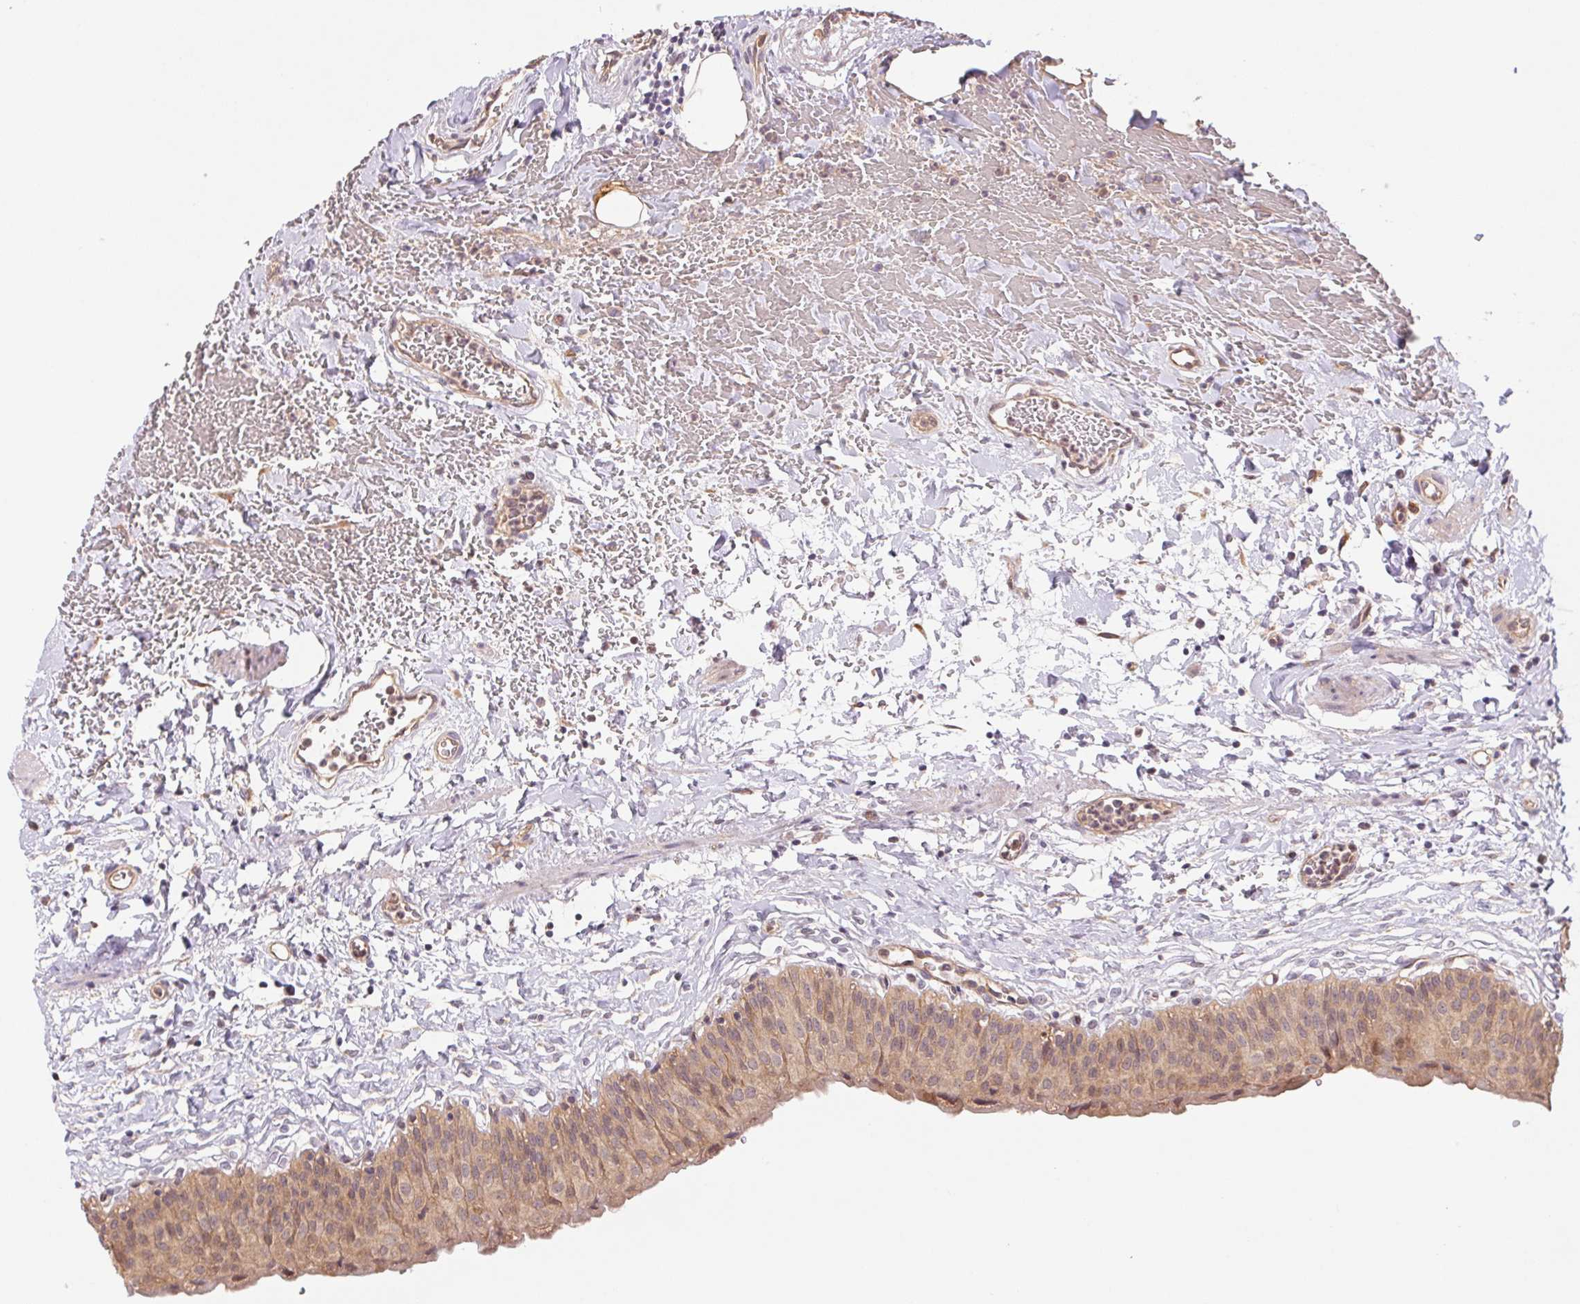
{"staining": {"intensity": "moderate", "quantity": ">75%", "location": "cytoplasmic/membranous"}, "tissue": "urinary bladder", "cell_type": "Urothelial cells", "image_type": "normal", "snomed": [{"axis": "morphology", "description": "Normal tissue, NOS"}, {"axis": "topography", "description": "Urinary bladder"}], "caption": "DAB (3,3'-diaminobenzidine) immunohistochemical staining of normal urinary bladder displays moderate cytoplasmic/membranous protein positivity in approximately >75% of urothelial cells.", "gene": "RRM1", "patient": {"sex": "male", "age": 55}}